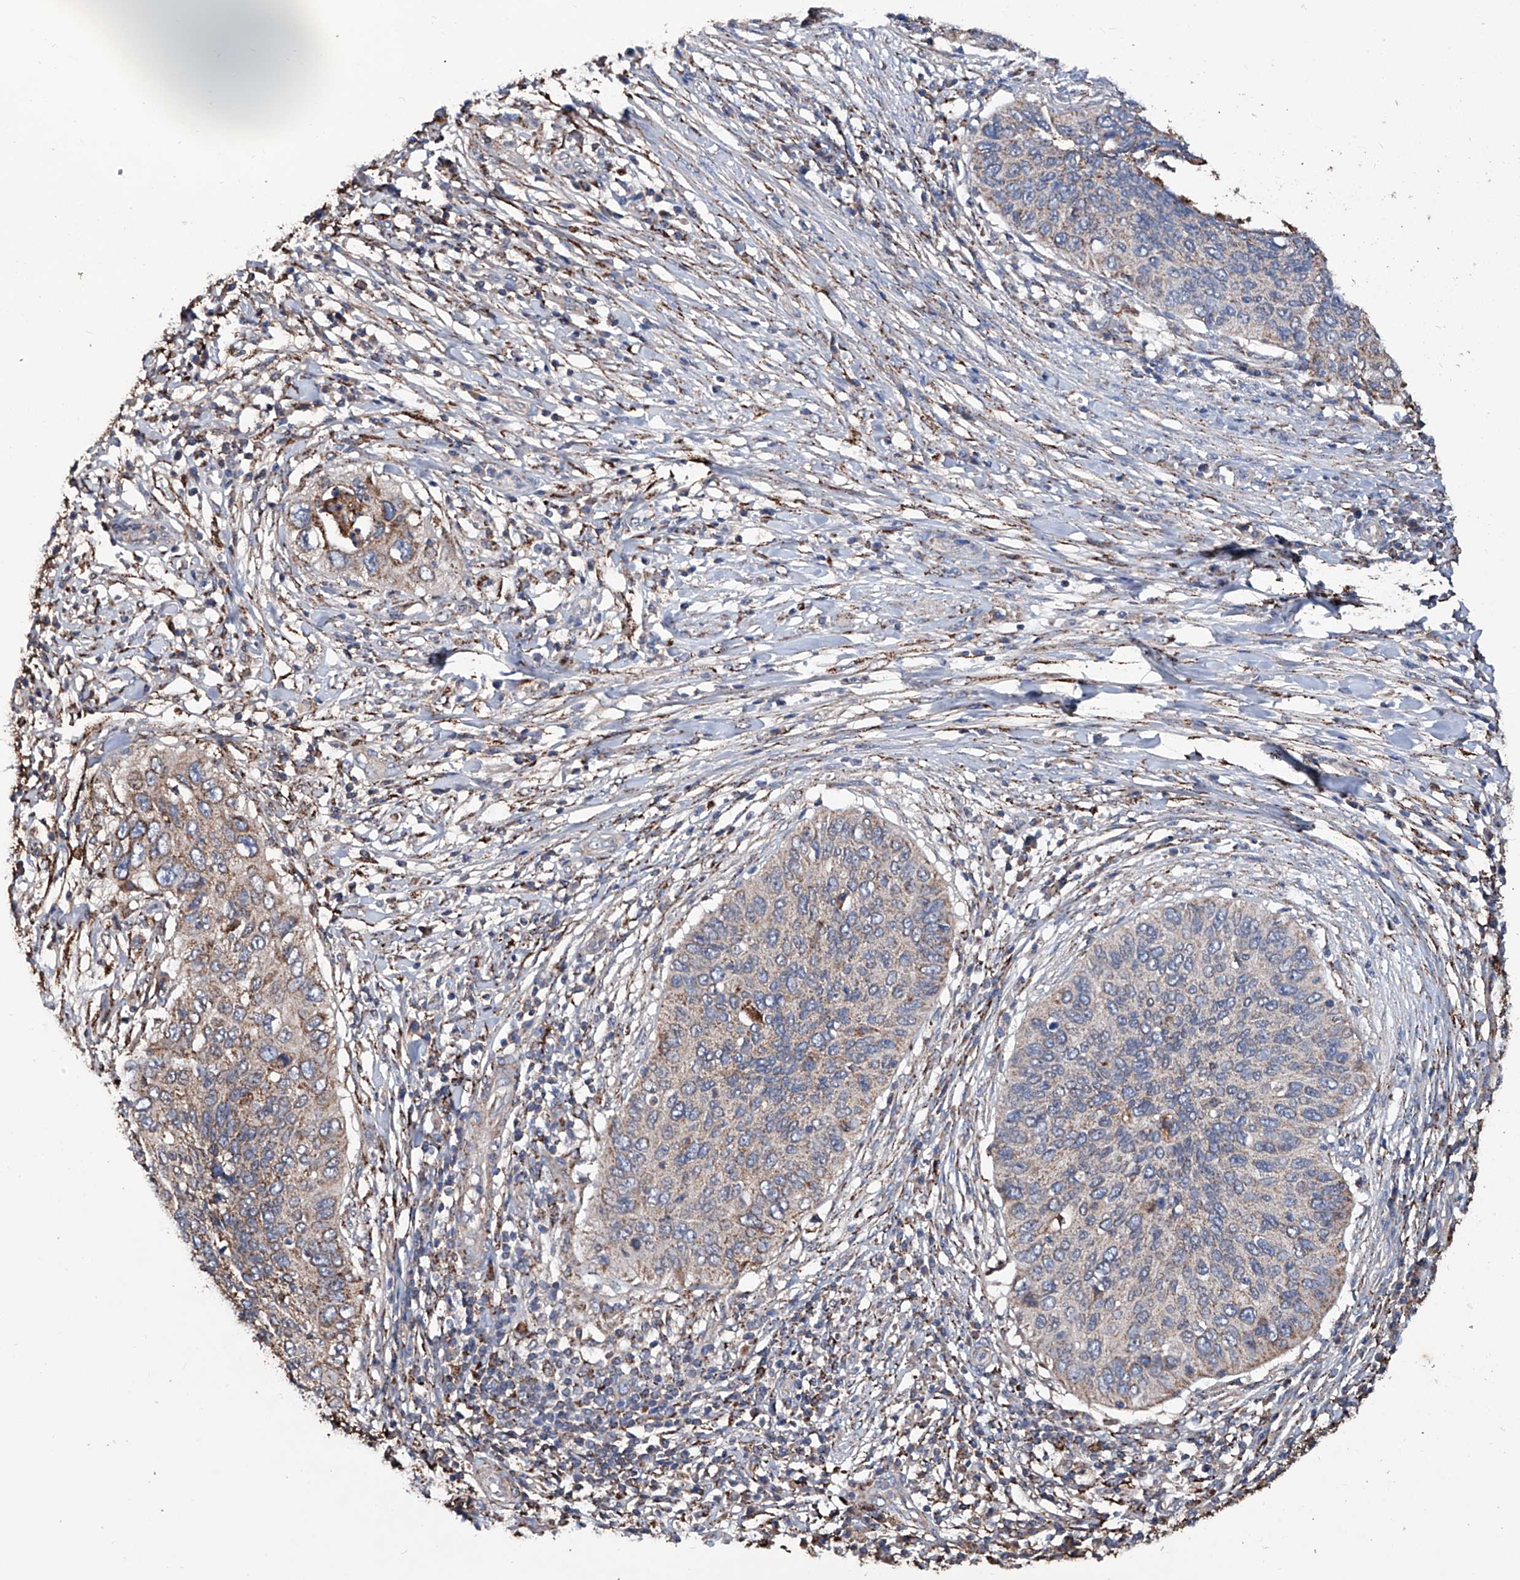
{"staining": {"intensity": "weak", "quantity": ">75%", "location": "cytoplasmic/membranous"}, "tissue": "cervical cancer", "cell_type": "Tumor cells", "image_type": "cancer", "snomed": [{"axis": "morphology", "description": "Squamous cell carcinoma, NOS"}, {"axis": "topography", "description": "Cervix"}], "caption": "Tumor cells reveal low levels of weak cytoplasmic/membranous positivity in about >75% of cells in human cervical cancer. (DAB IHC with brightfield microscopy, high magnification).", "gene": "NHS", "patient": {"sex": "female", "age": 38}}